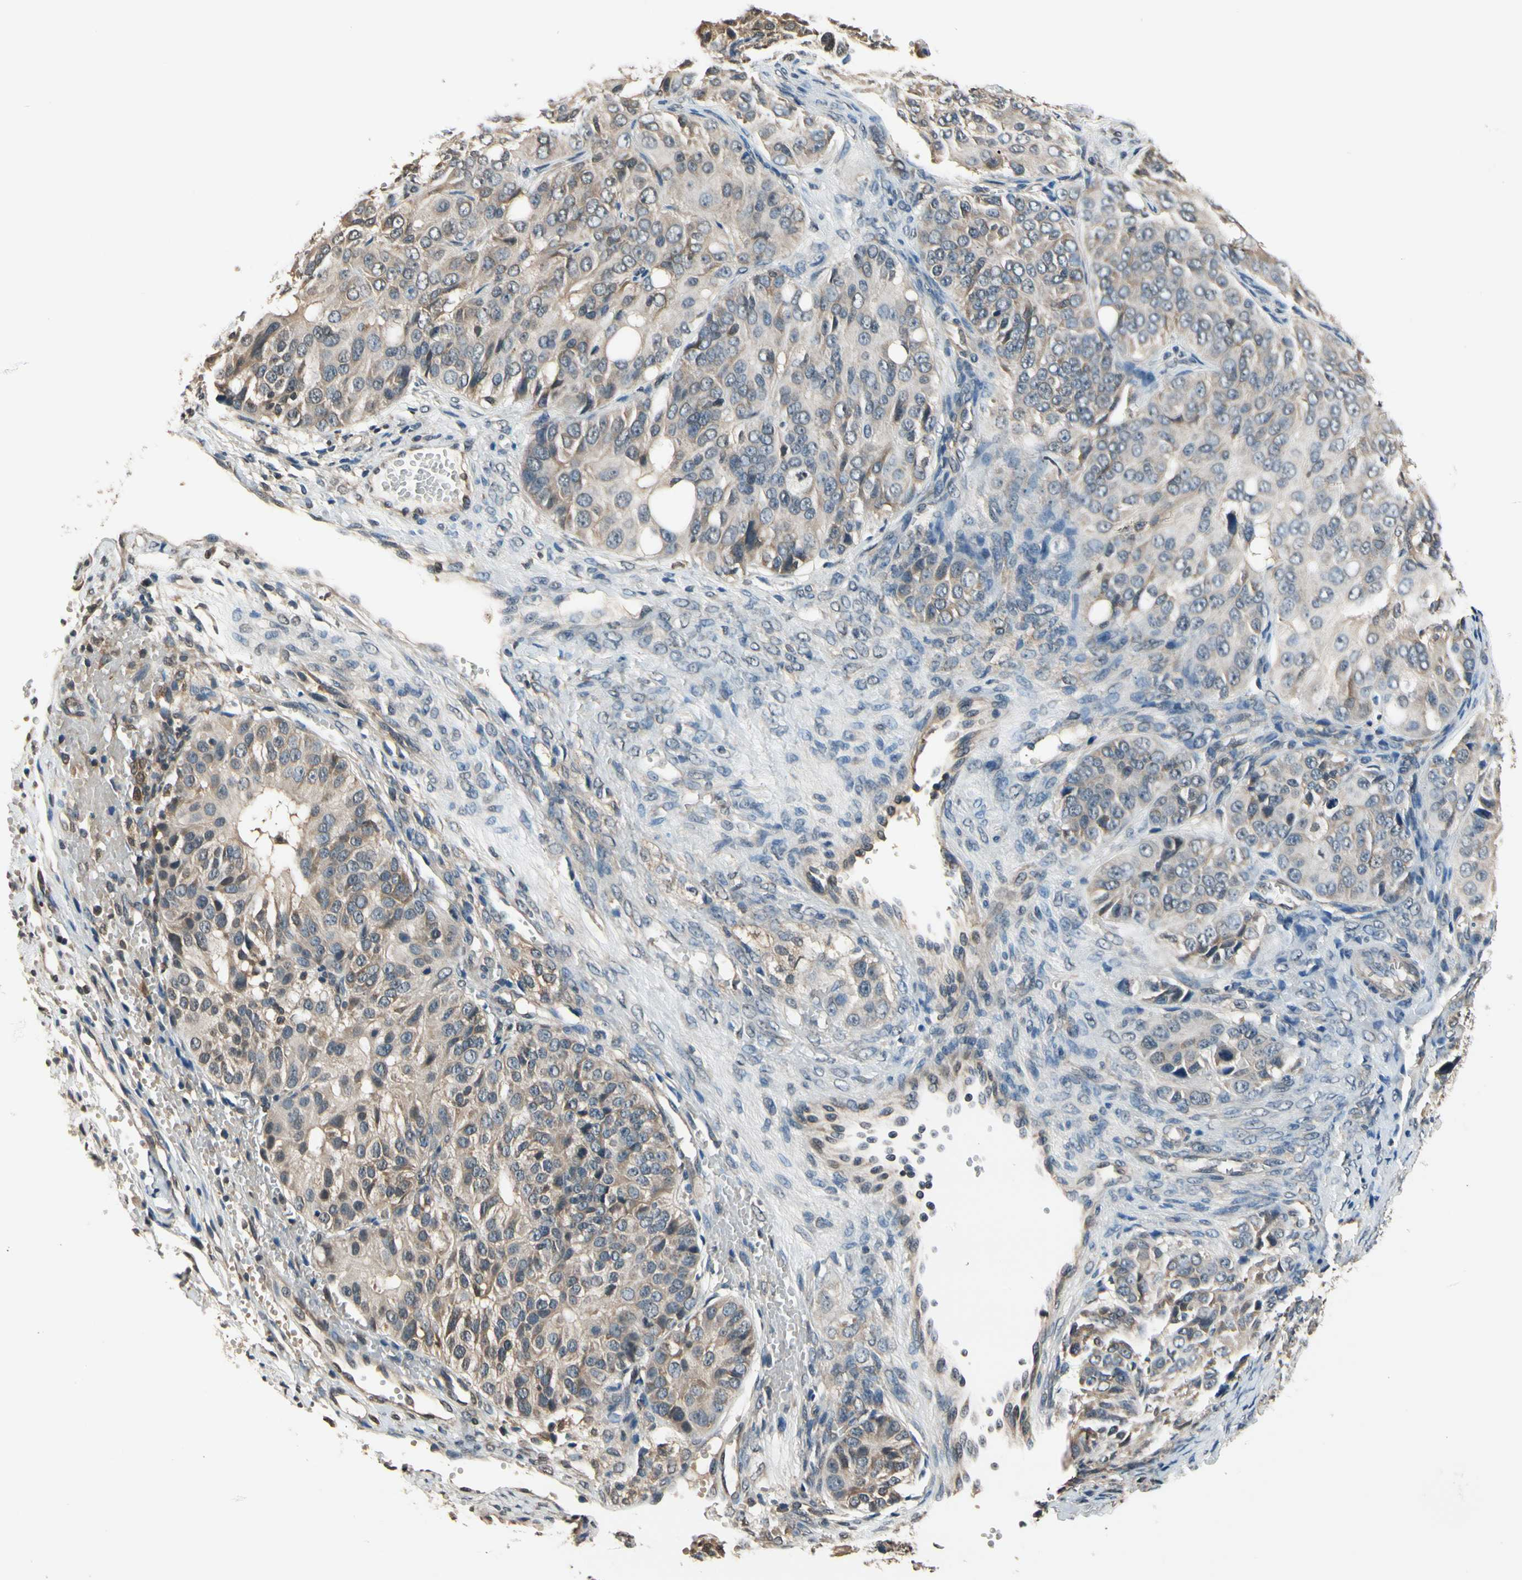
{"staining": {"intensity": "moderate", "quantity": "25%-75%", "location": "cytoplasmic/membranous"}, "tissue": "ovarian cancer", "cell_type": "Tumor cells", "image_type": "cancer", "snomed": [{"axis": "morphology", "description": "Carcinoma, endometroid"}, {"axis": "topography", "description": "Ovary"}], "caption": "Immunohistochemistry (IHC) photomicrograph of ovarian endometroid carcinoma stained for a protein (brown), which reveals medium levels of moderate cytoplasmic/membranous staining in about 25%-75% of tumor cells.", "gene": "GCLC", "patient": {"sex": "female", "age": 51}}